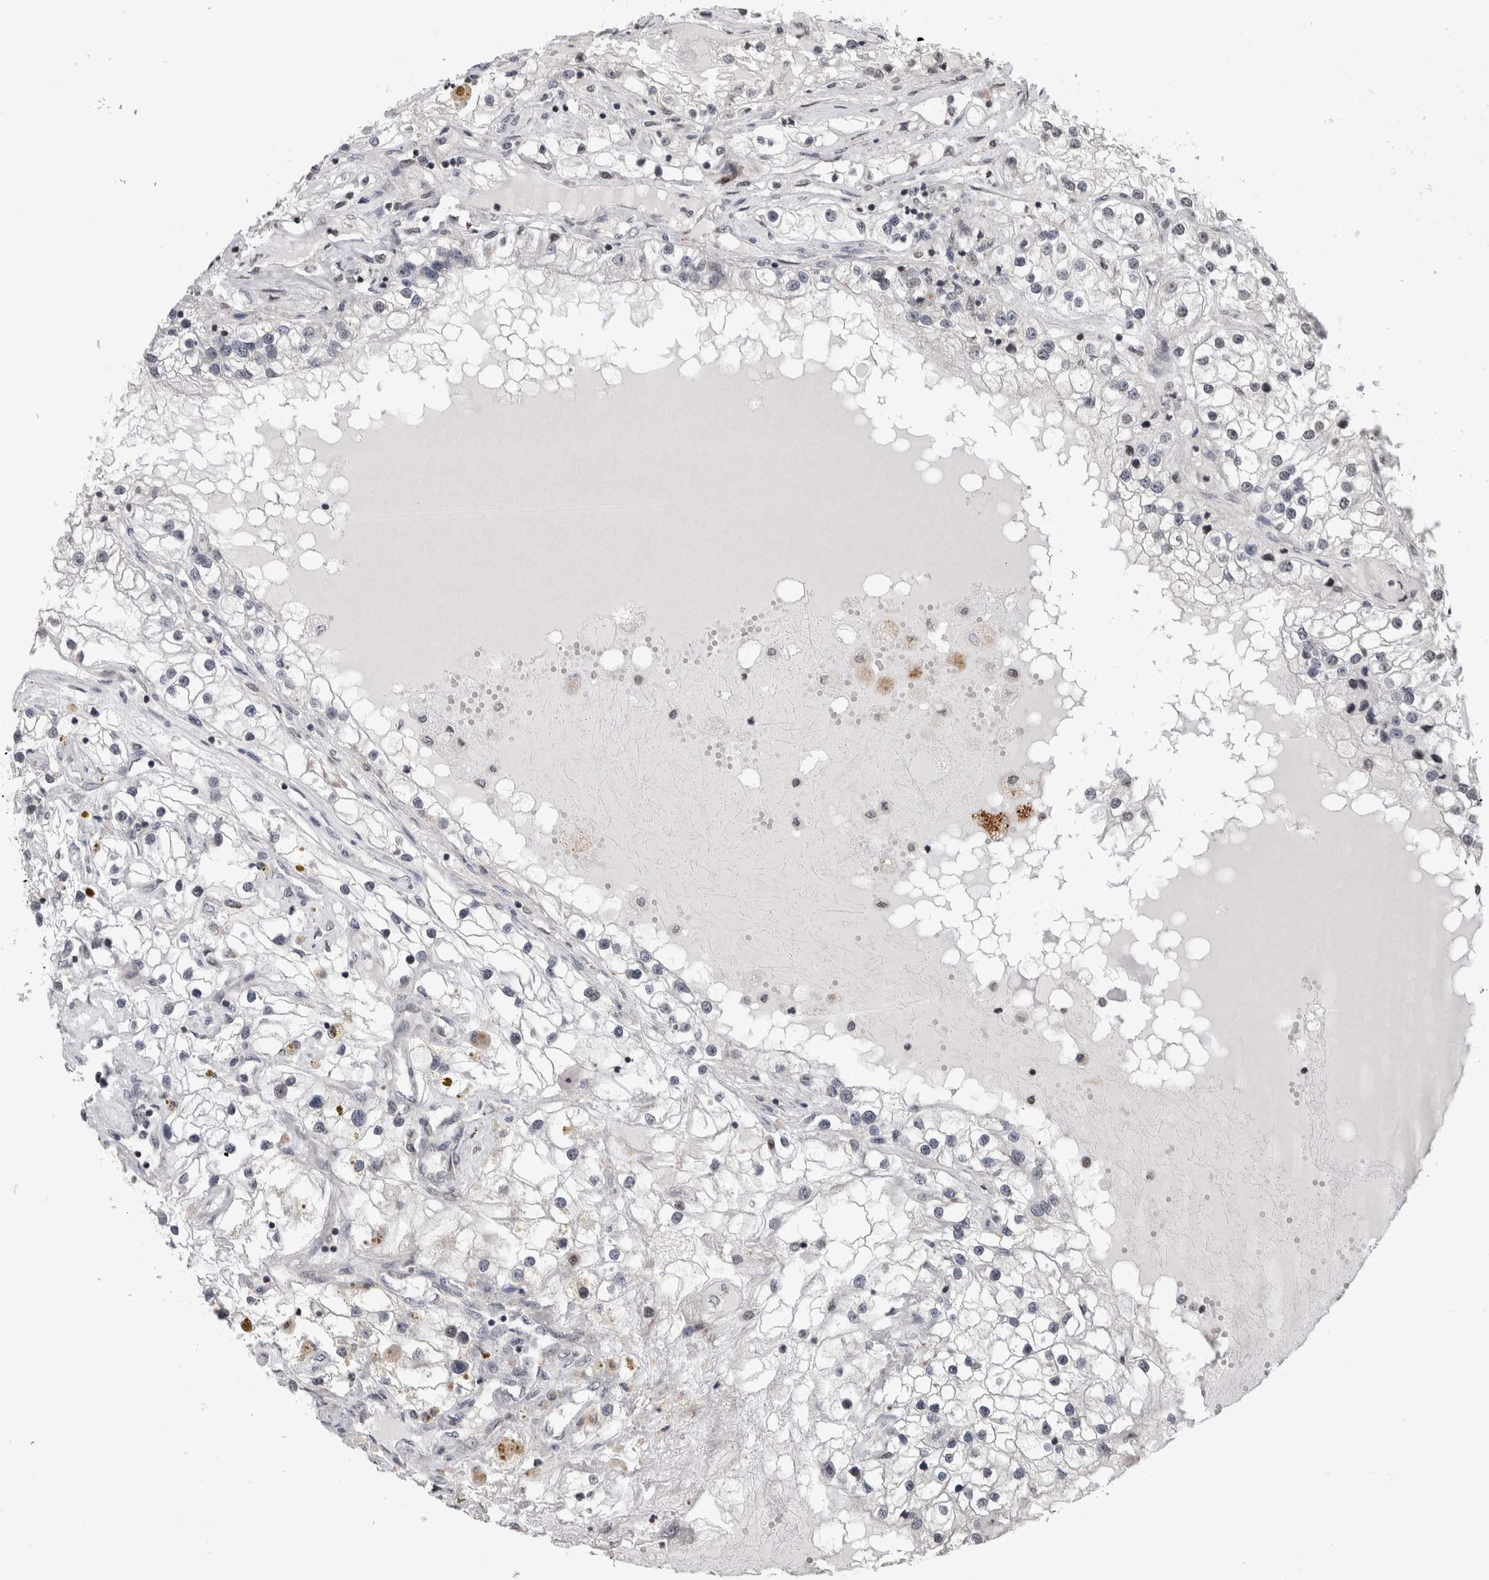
{"staining": {"intensity": "negative", "quantity": "none", "location": "none"}, "tissue": "renal cancer", "cell_type": "Tumor cells", "image_type": "cancer", "snomed": [{"axis": "morphology", "description": "Adenocarcinoma, NOS"}, {"axis": "topography", "description": "Kidney"}], "caption": "High magnification brightfield microscopy of renal cancer stained with DAB (3,3'-diaminobenzidine) (brown) and counterstained with hematoxylin (blue): tumor cells show no significant staining.", "gene": "ZBTB11", "patient": {"sex": "male", "age": 68}}